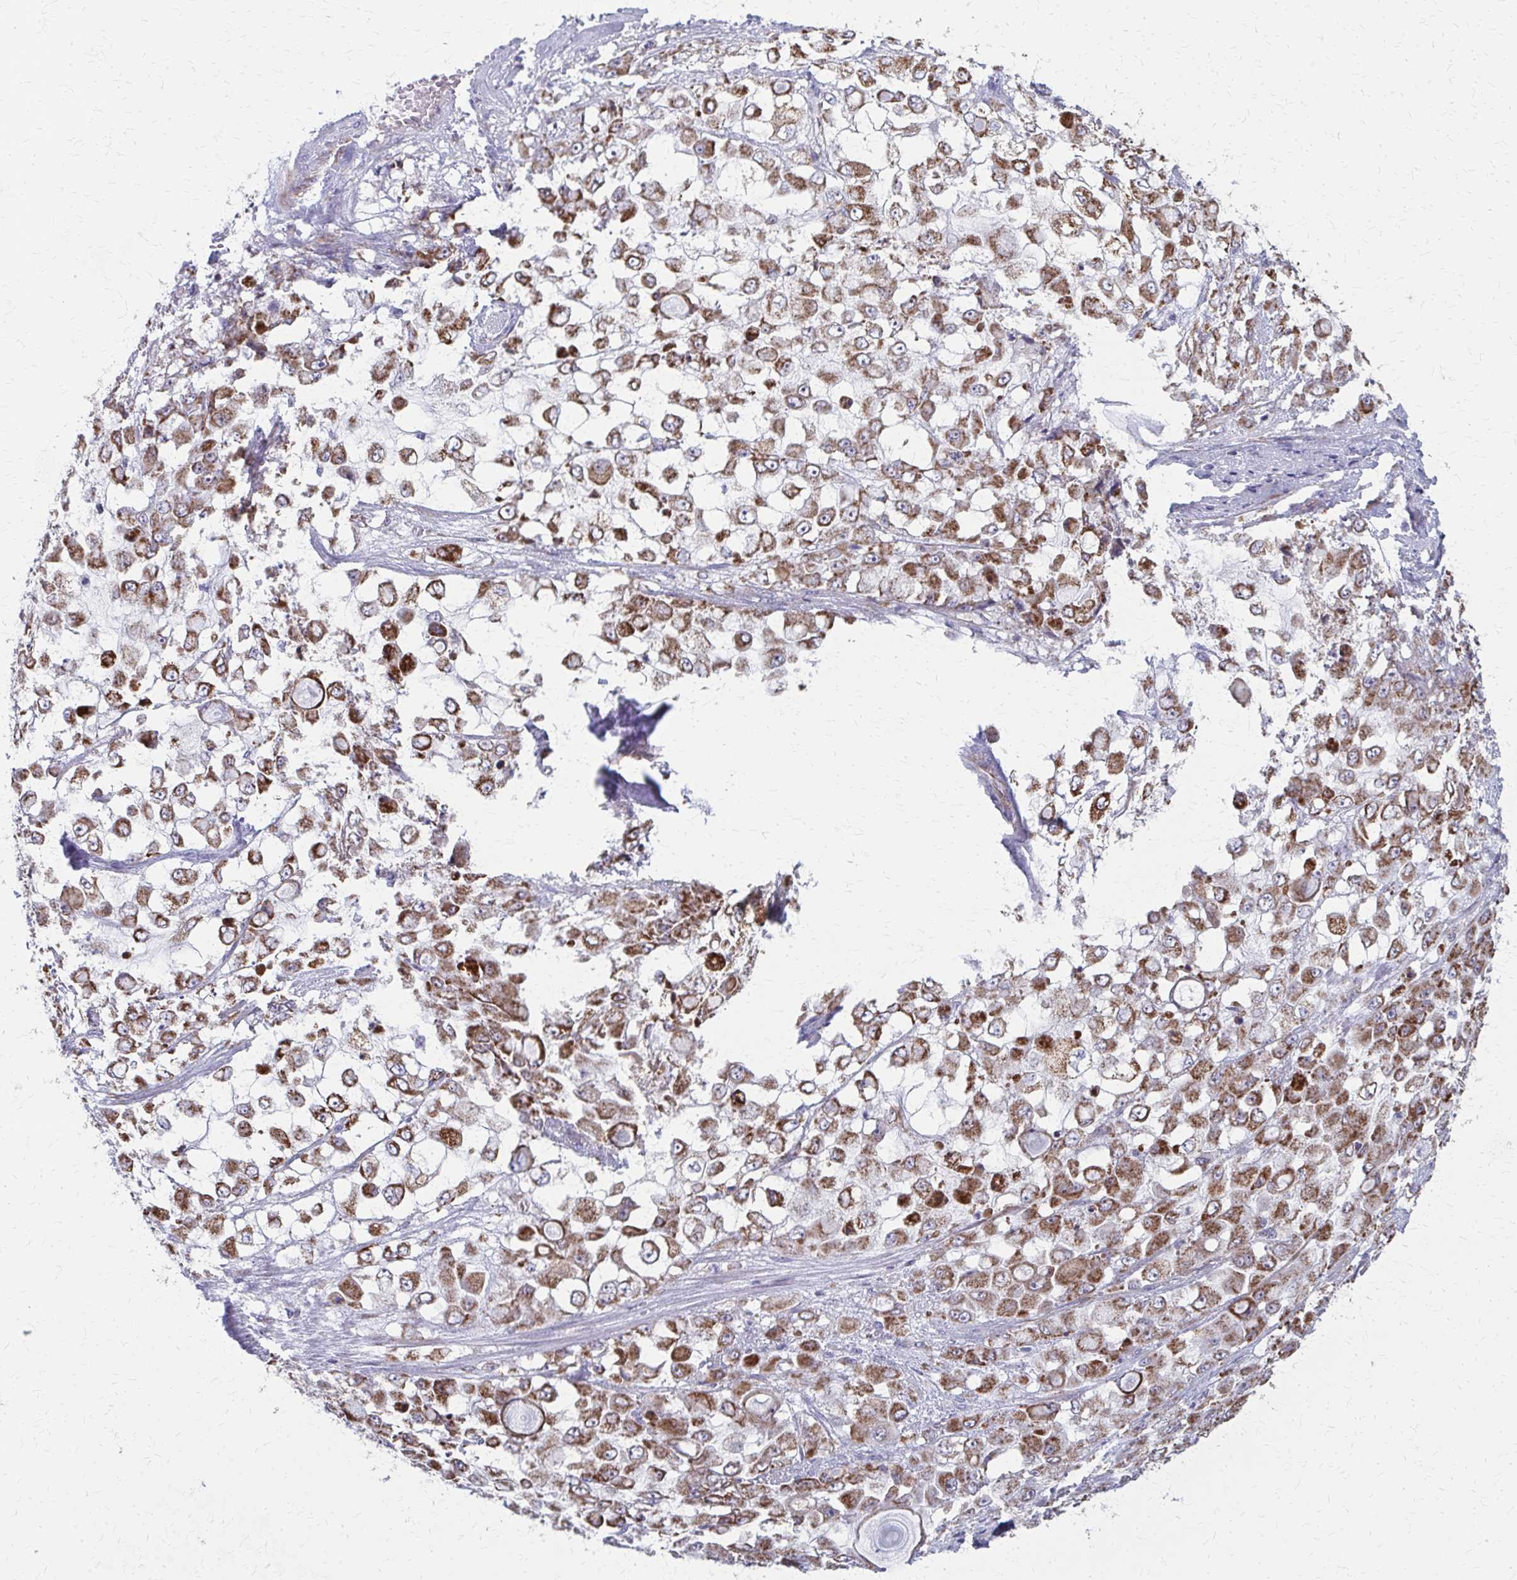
{"staining": {"intensity": "moderate", "quantity": ">75%", "location": "cytoplasmic/membranous"}, "tissue": "stomach cancer", "cell_type": "Tumor cells", "image_type": "cancer", "snomed": [{"axis": "morphology", "description": "Adenocarcinoma, NOS"}, {"axis": "topography", "description": "Stomach"}], "caption": "Approximately >75% of tumor cells in stomach cancer show moderate cytoplasmic/membranous protein expression as visualized by brown immunohistochemical staining.", "gene": "FAHD1", "patient": {"sex": "female", "age": 76}}